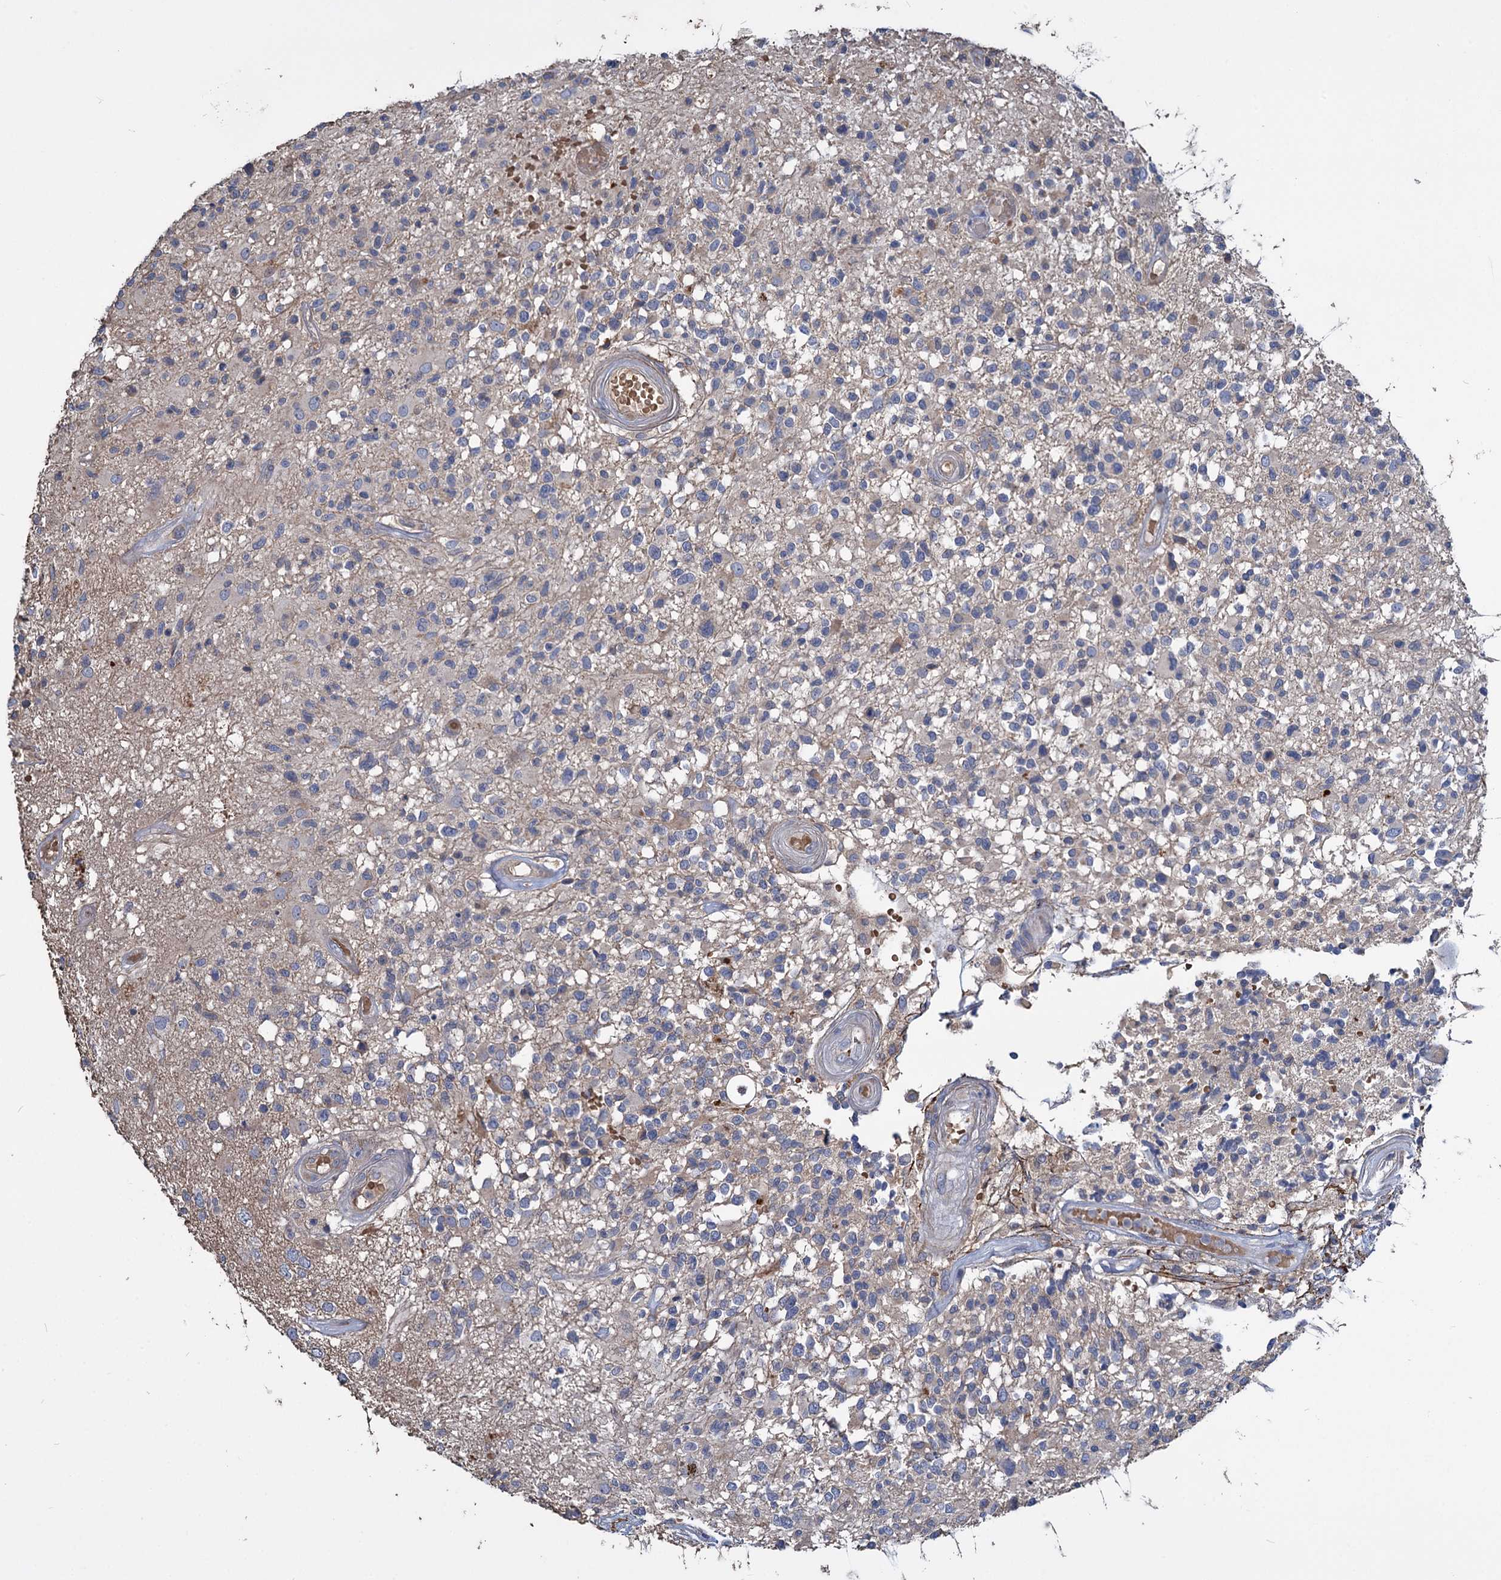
{"staining": {"intensity": "negative", "quantity": "none", "location": "none"}, "tissue": "glioma", "cell_type": "Tumor cells", "image_type": "cancer", "snomed": [{"axis": "morphology", "description": "Glioma, malignant, High grade"}, {"axis": "morphology", "description": "Glioblastoma, NOS"}, {"axis": "topography", "description": "Brain"}], "caption": "Tumor cells are negative for brown protein staining in malignant high-grade glioma.", "gene": "URAD", "patient": {"sex": "male", "age": 60}}